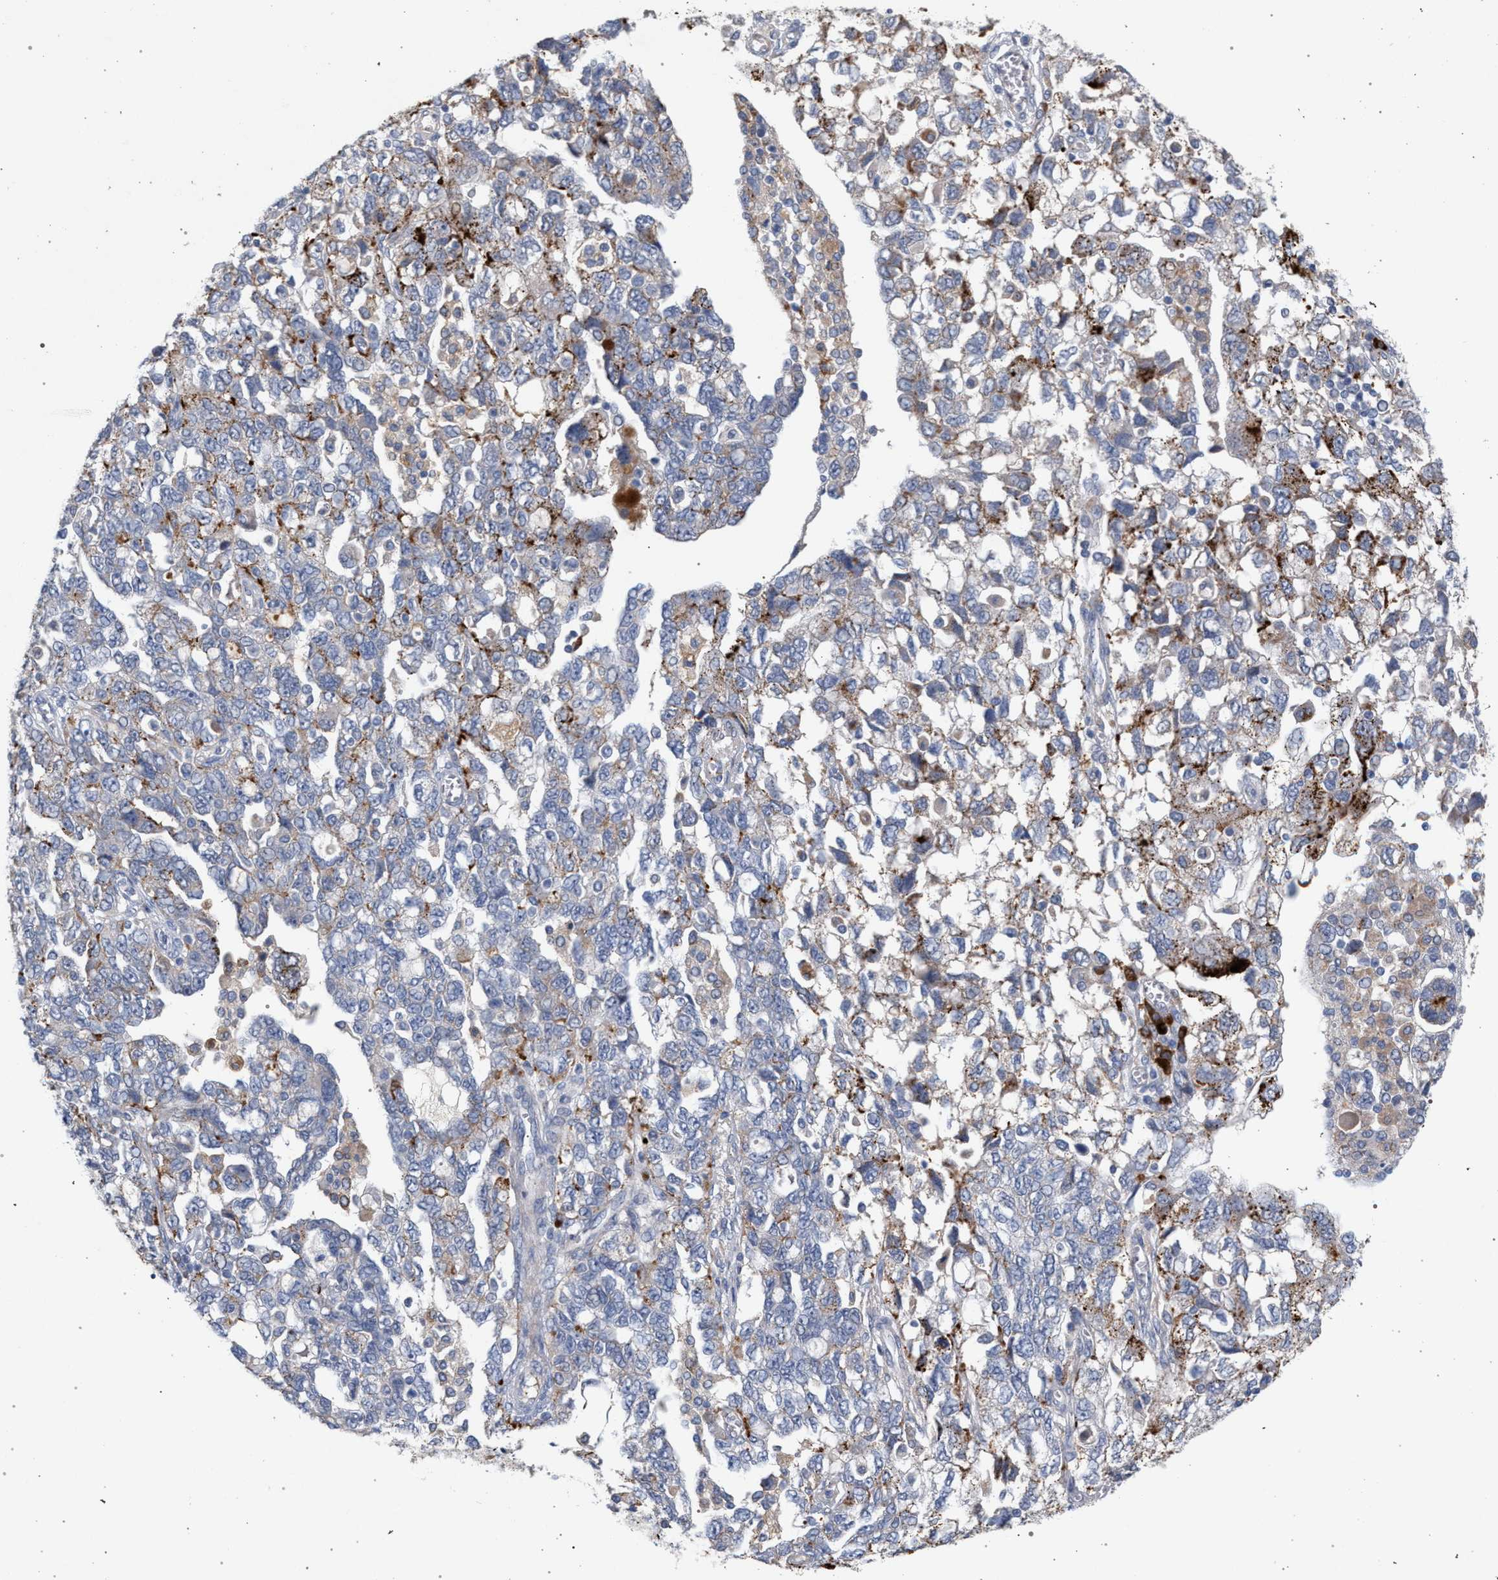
{"staining": {"intensity": "strong", "quantity": "25%-75%", "location": "cytoplasmic/membranous"}, "tissue": "ovarian cancer", "cell_type": "Tumor cells", "image_type": "cancer", "snomed": [{"axis": "morphology", "description": "Carcinoma, NOS"}, {"axis": "morphology", "description": "Cystadenocarcinoma, serous, NOS"}, {"axis": "topography", "description": "Ovary"}], "caption": "Immunohistochemistry (IHC) (DAB (3,3'-diaminobenzidine)) staining of human carcinoma (ovarian) reveals strong cytoplasmic/membranous protein expression in about 25%-75% of tumor cells.", "gene": "MAMDC2", "patient": {"sex": "female", "age": 69}}